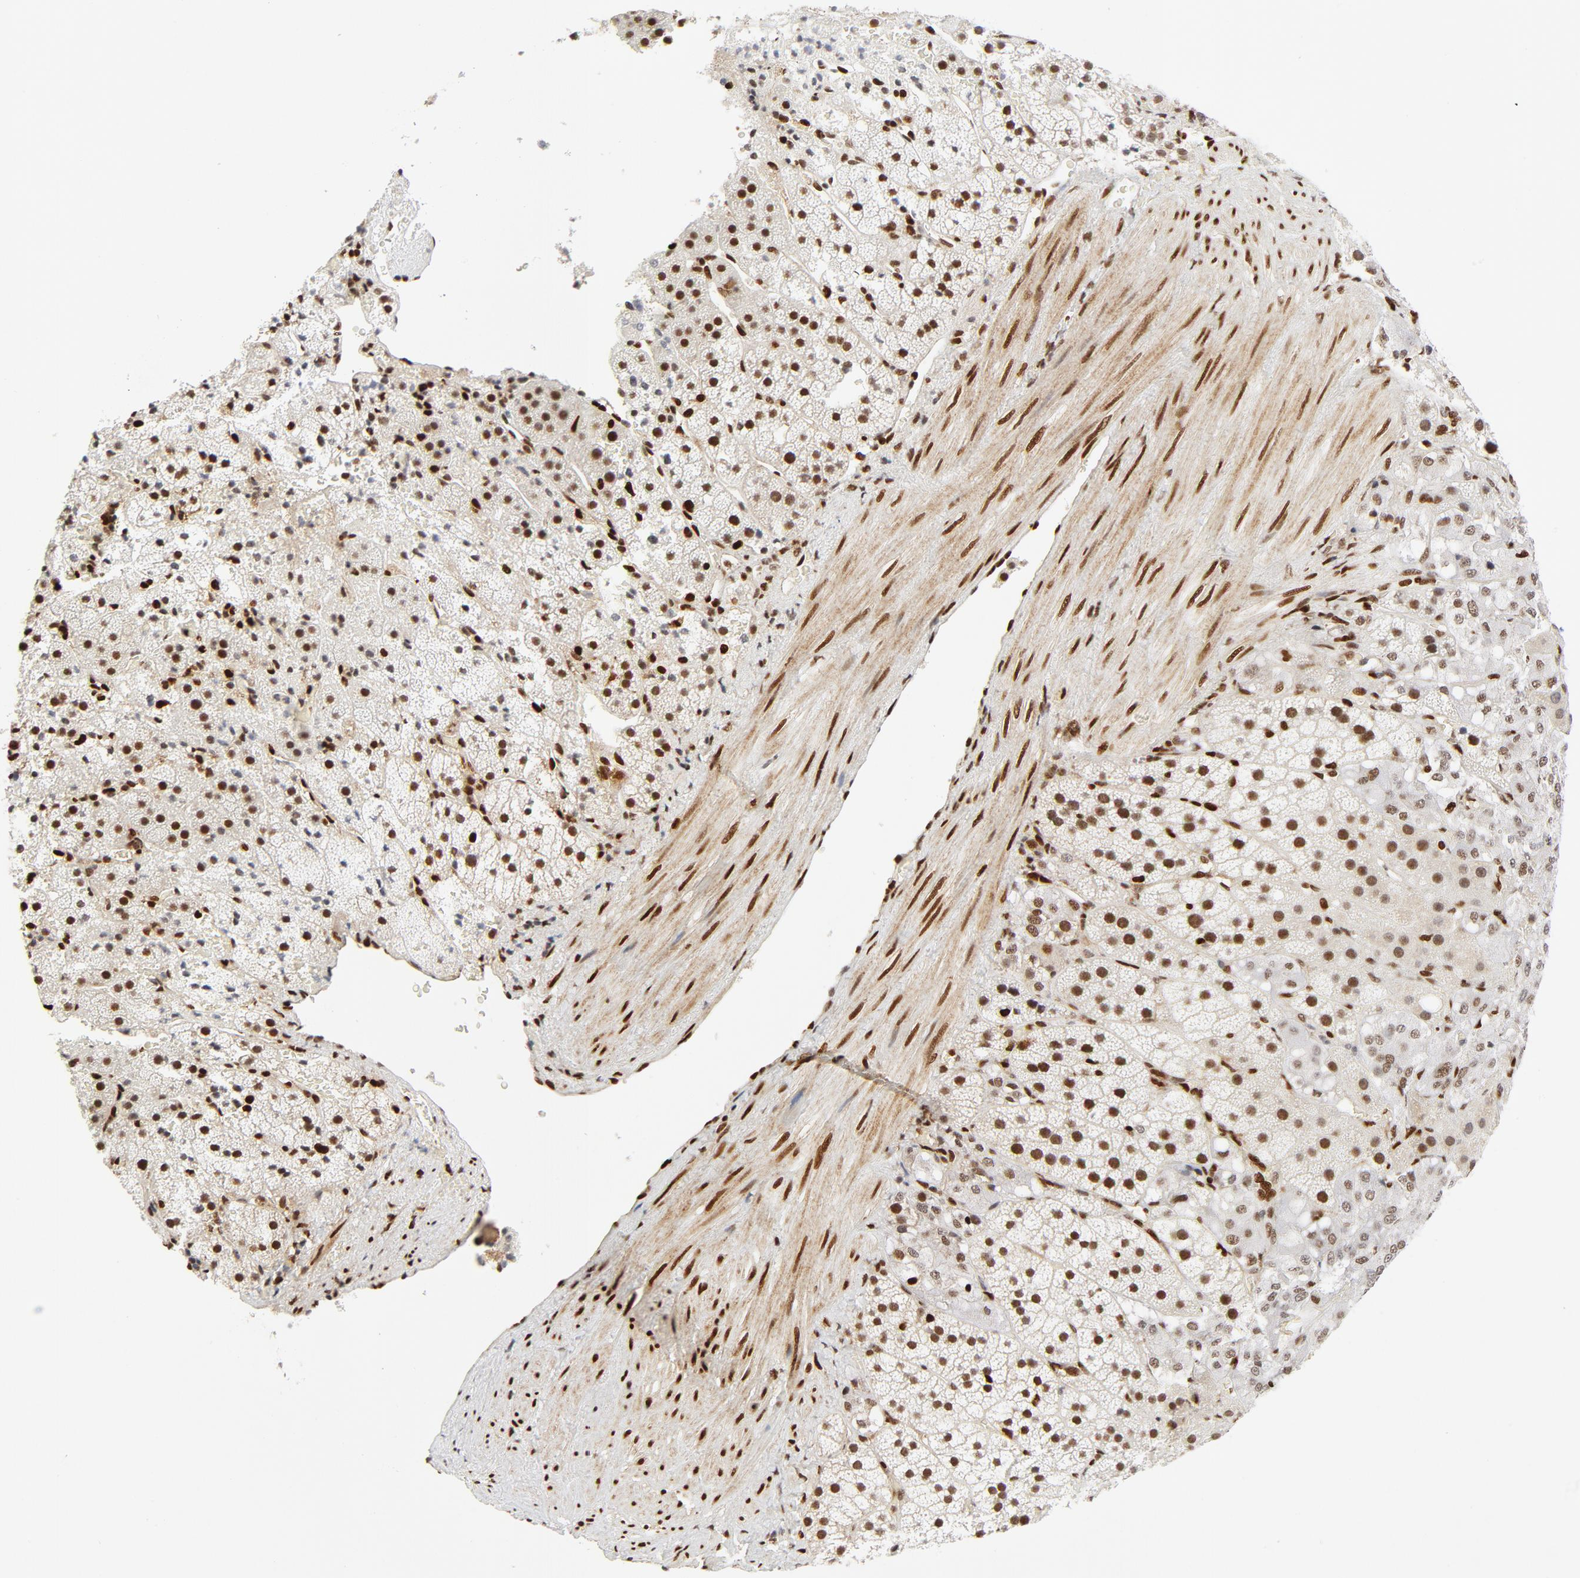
{"staining": {"intensity": "strong", "quantity": ">75%", "location": "nuclear"}, "tissue": "adrenal gland", "cell_type": "Glandular cells", "image_type": "normal", "snomed": [{"axis": "morphology", "description": "Normal tissue, NOS"}, {"axis": "topography", "description": "Adrenal gland"}], "caption": "Immunohistochemical staining of normal human adrenal gland exhibits >75% levels of strong nuclear protein staining in approximately >75% of glandular cells.", "gene": "MEF2A", "patient": {"sex": "female", "age": 44}}